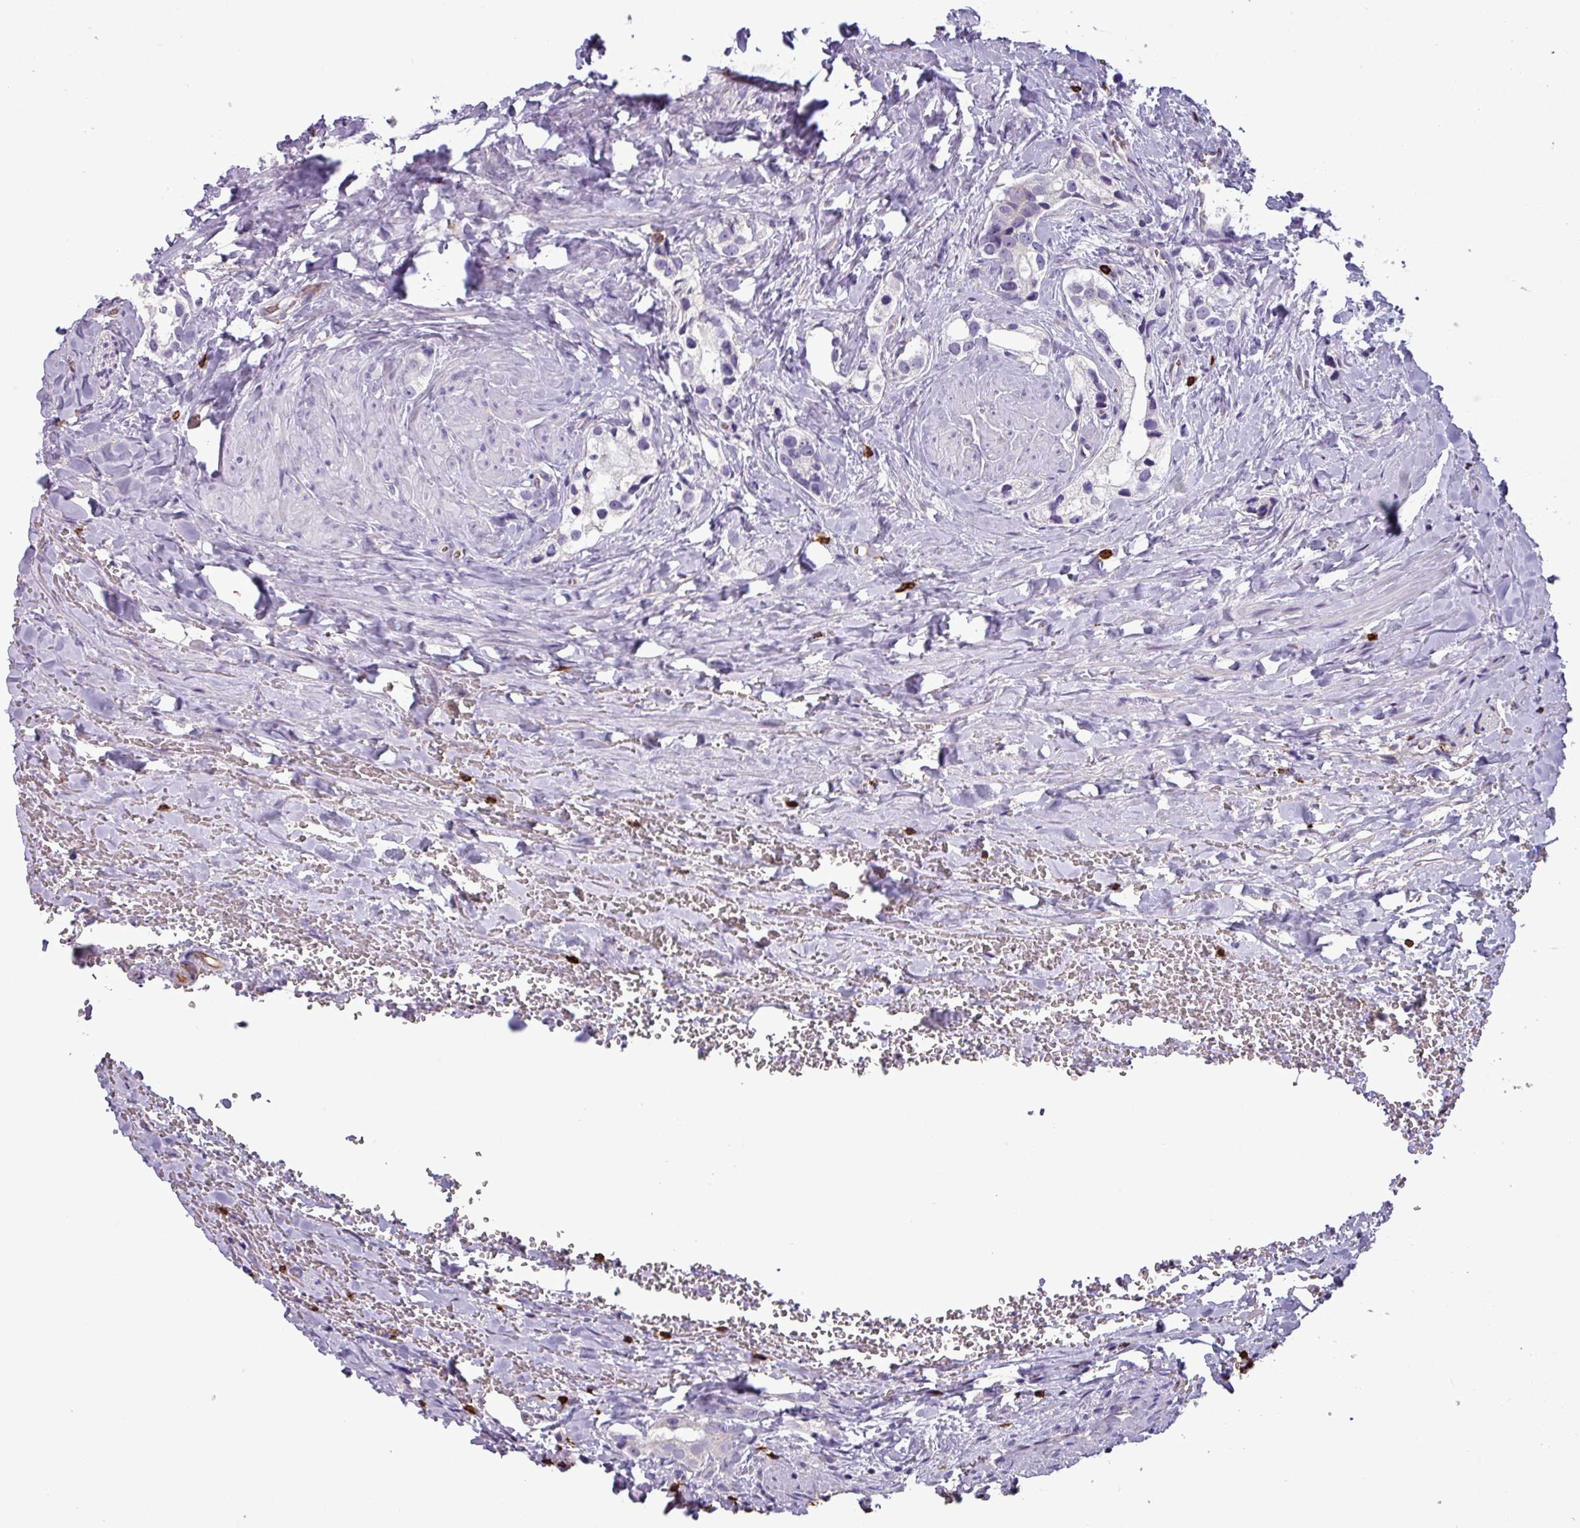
{"staining": {"intensity": "negative", "quantity": "none", "location": "none"}, "tissue": "prostate cancer", "cell_type": "Tumor cells", "image_type": "cancer", "snomed": [{"axis": "morphology", "description": "Adenocarcinoma, High grade"}, {"axis": "topography", "description": "Prostate"}], "caption": "Prostate cancer was stained to show a protein in brown. There is no significant expression in tumor cells.", "gene": "CD8A", "patient": {"sex": "male", "age": 66}}